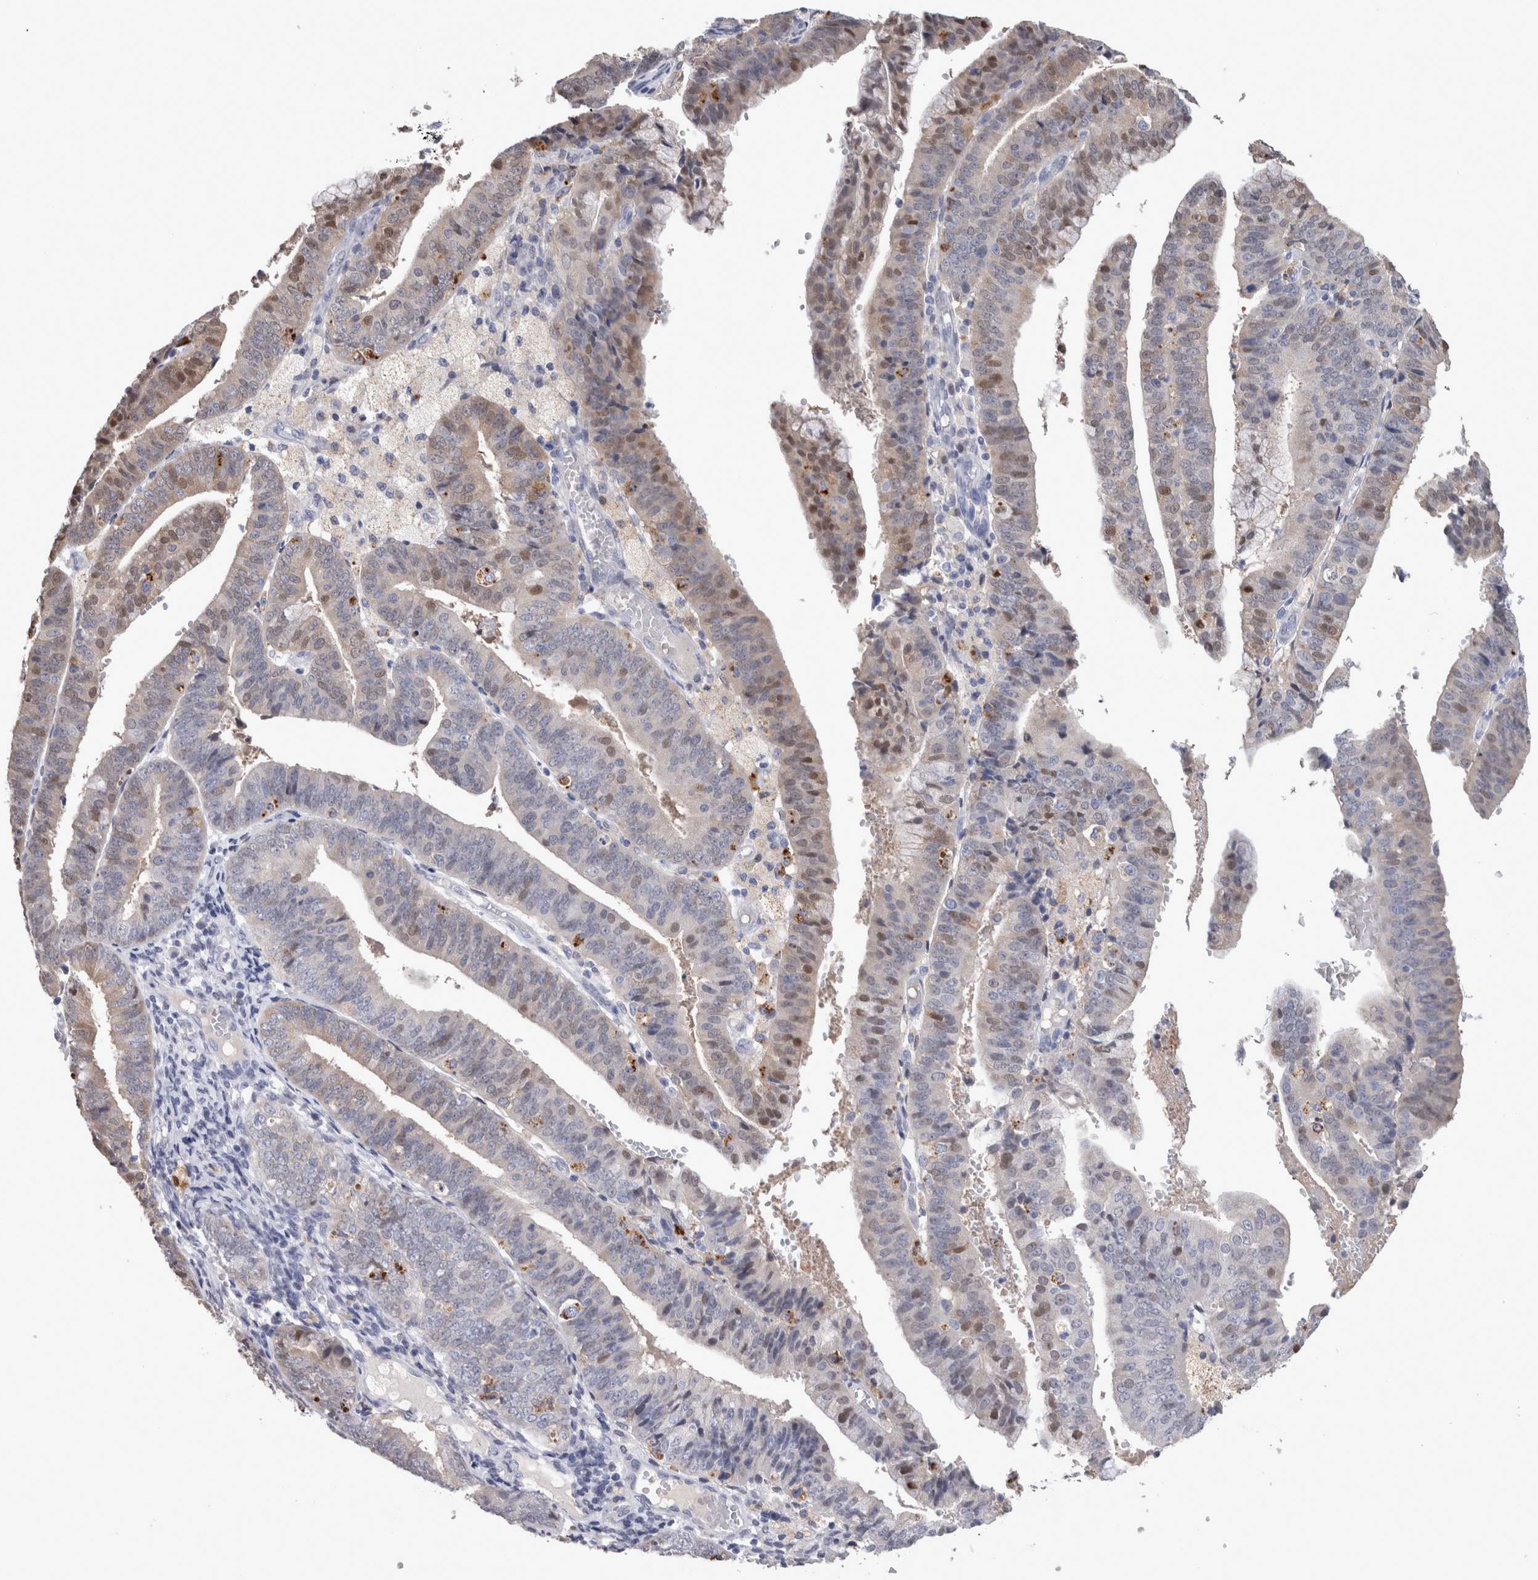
{"staining": {"intensity": "weak", "quantity": "25%-75%", "location": "cytoplasmic/membranous,nuclear"}, "tissue": "endometrial cancer", "cell_type": "Tumor cells", "image_type": "cancer", "snomed": [{"axis": "morphology", "description": "Adenocarcinoma, NOS"}, {"axis": "topography", "description": "Endometrium"}], "caption": "IHC histopathology image of neoplastic tissue: endometrial cancer (adenocarcinoma) stained using immunohistochemistry reveals low levels of weak protein expression localized specifically in the cytoplasmic/membranous and nuclear of tumor cells, appearing as a cytoplasmic/membranous and nuclear brown color.", "gene": "CA8", "patient": {"sex": "female", "age": 63}}